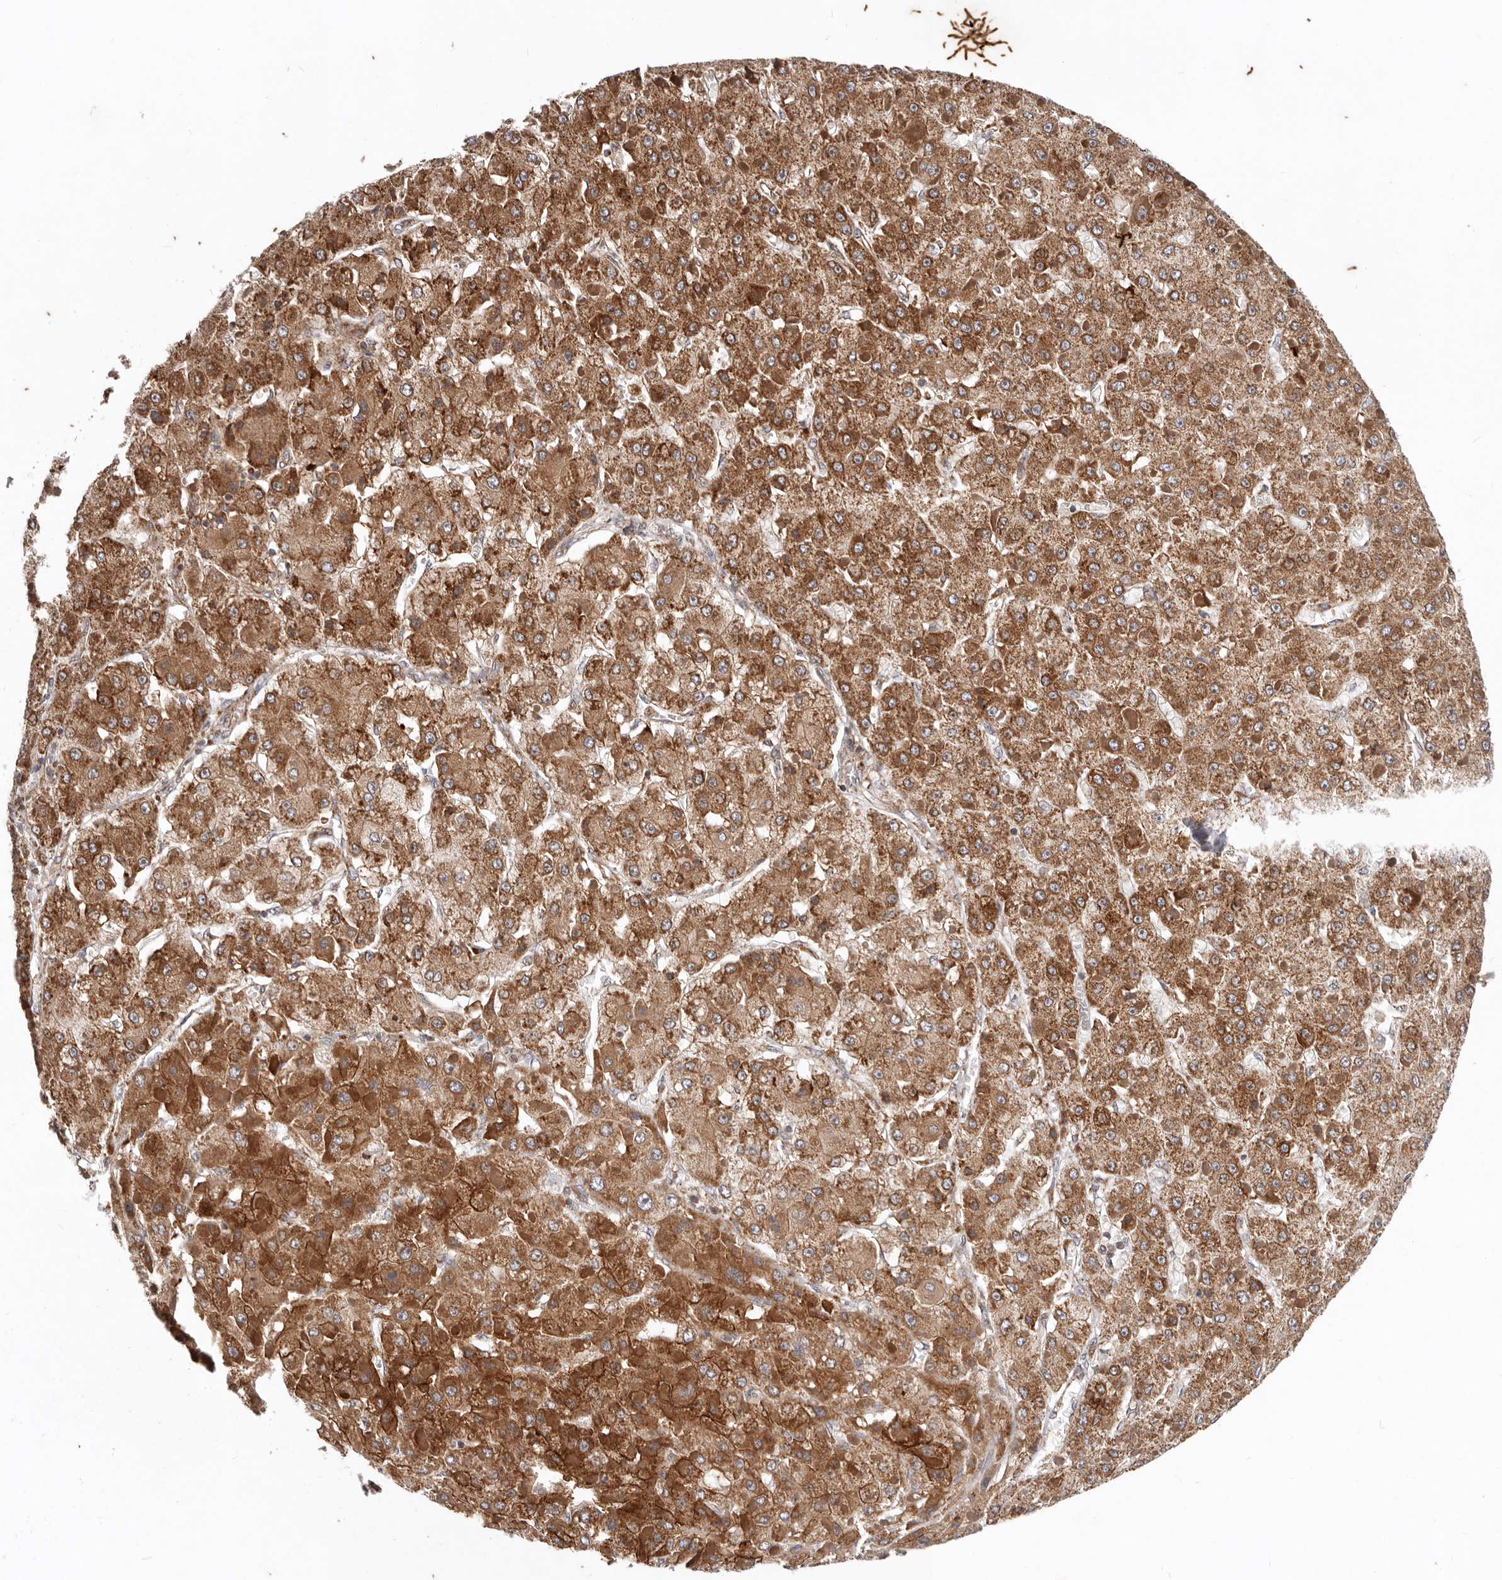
{"staining": {"intensity": "strong", "quantity": ">75%", "location": "cytoplasmic/membranous"}, "tissue": "liver cancer", "cell_type": "Tumor cells", "image_type": "cancer", "snomed": [{"axis": "morphology", "description": "Carcinoma, Hepatocellular, NOS"}, {"axis": "topography", "description": "Liver"}], "caption": "Protein expression analysis of human liver cancer reveals strong cytoplasmic/membranous staining in approximately >75% of tumor cells.", "gene": "MRPS10", "patient": {"sex": "female", "age": 73}}